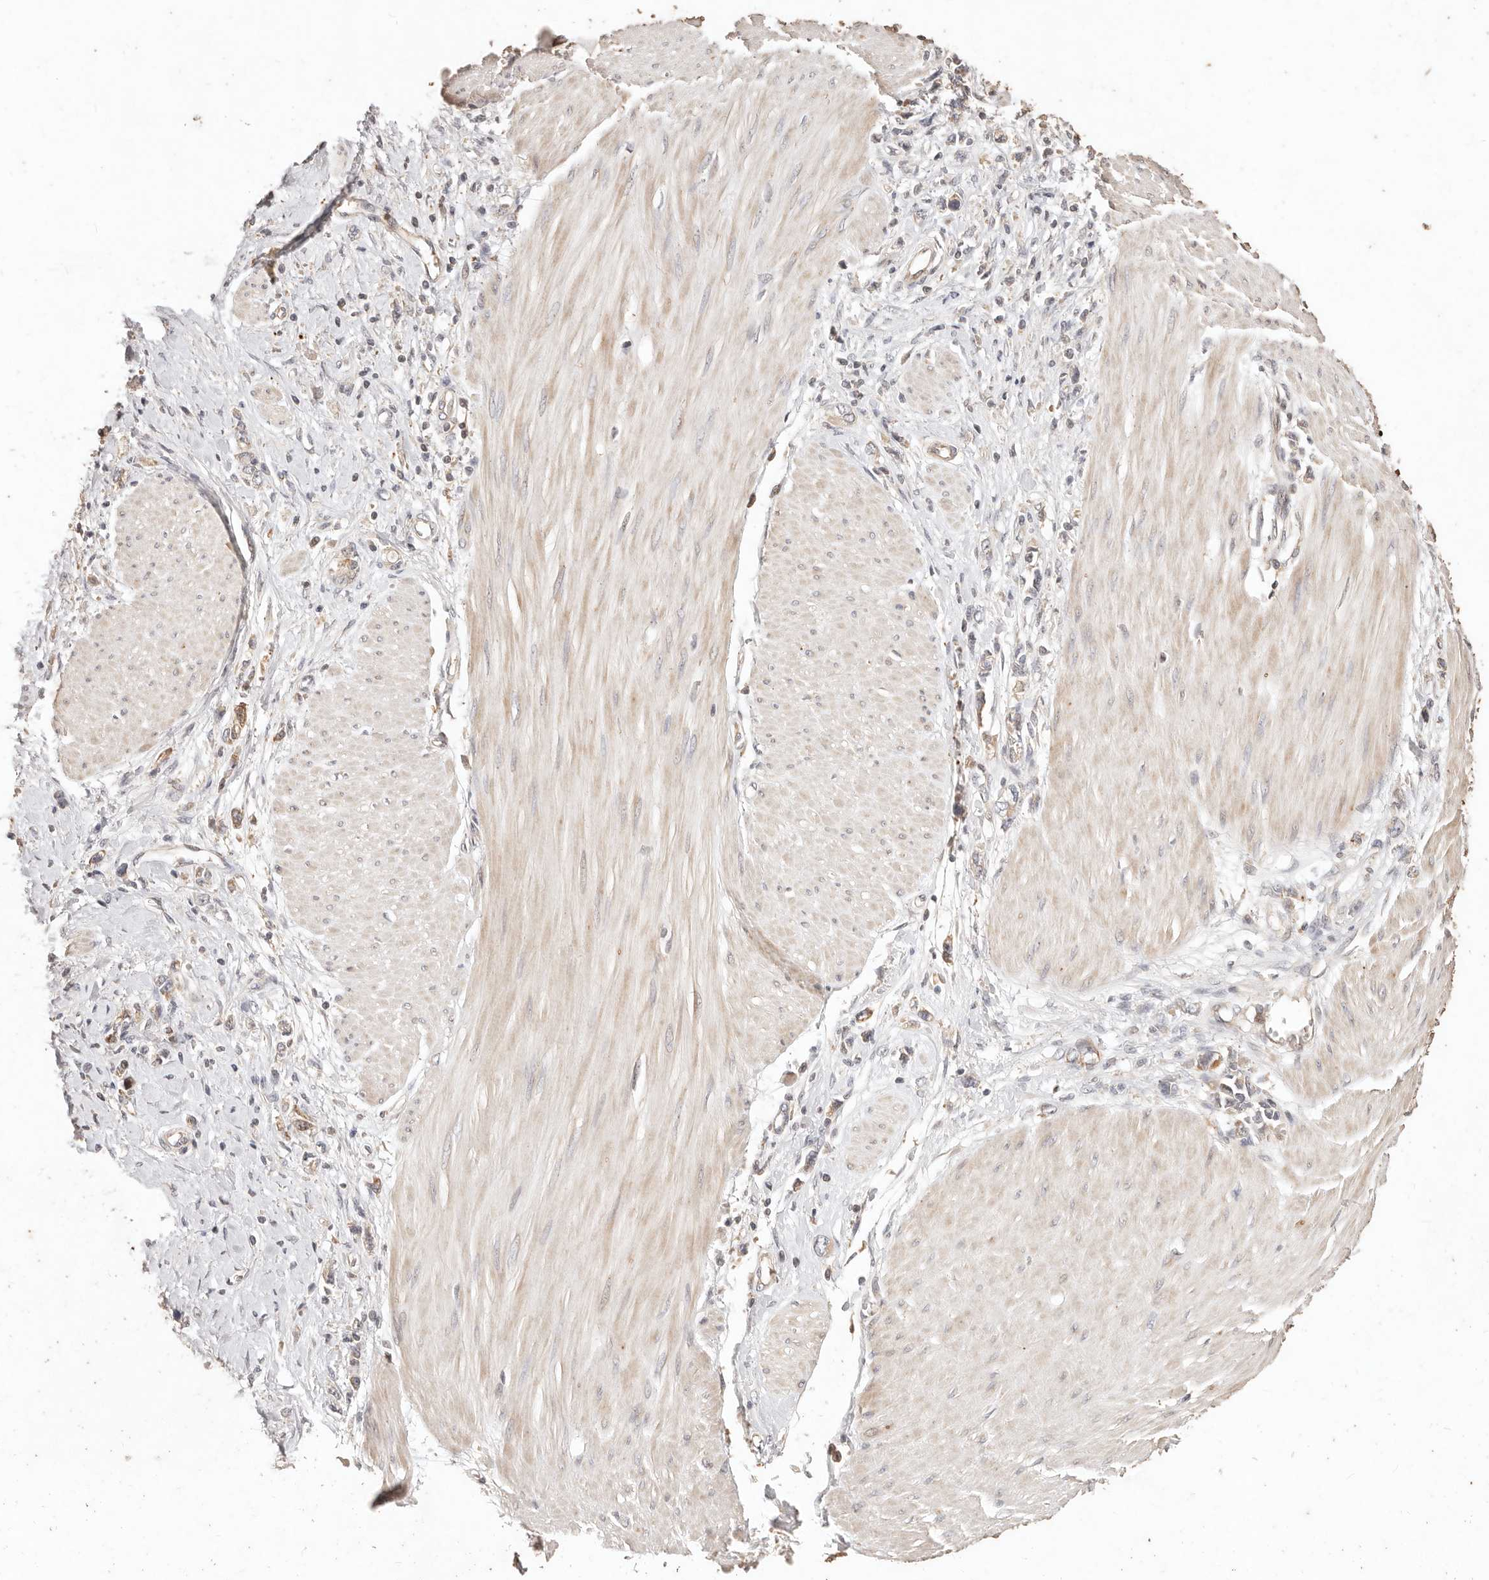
{"staining": {"intensity": "negative", "quantity": "none", "location": "none"}, "tissue": "stomach cancer", "cell_type": "Tumor cells", "image_type": "cancer", "snomed": [{"axis": "morphology", "description": "Adenocarcinoma, NOS"}, {"axis": "topography", "description": "Stomach"}], "caption": "Stomach cancer (adenocarcinoma) was stained to show a protein in brown. There is no significant positivity in tumor cells.", "gene": "KIF9", "patient": {"sex": "female", "age": 76}}